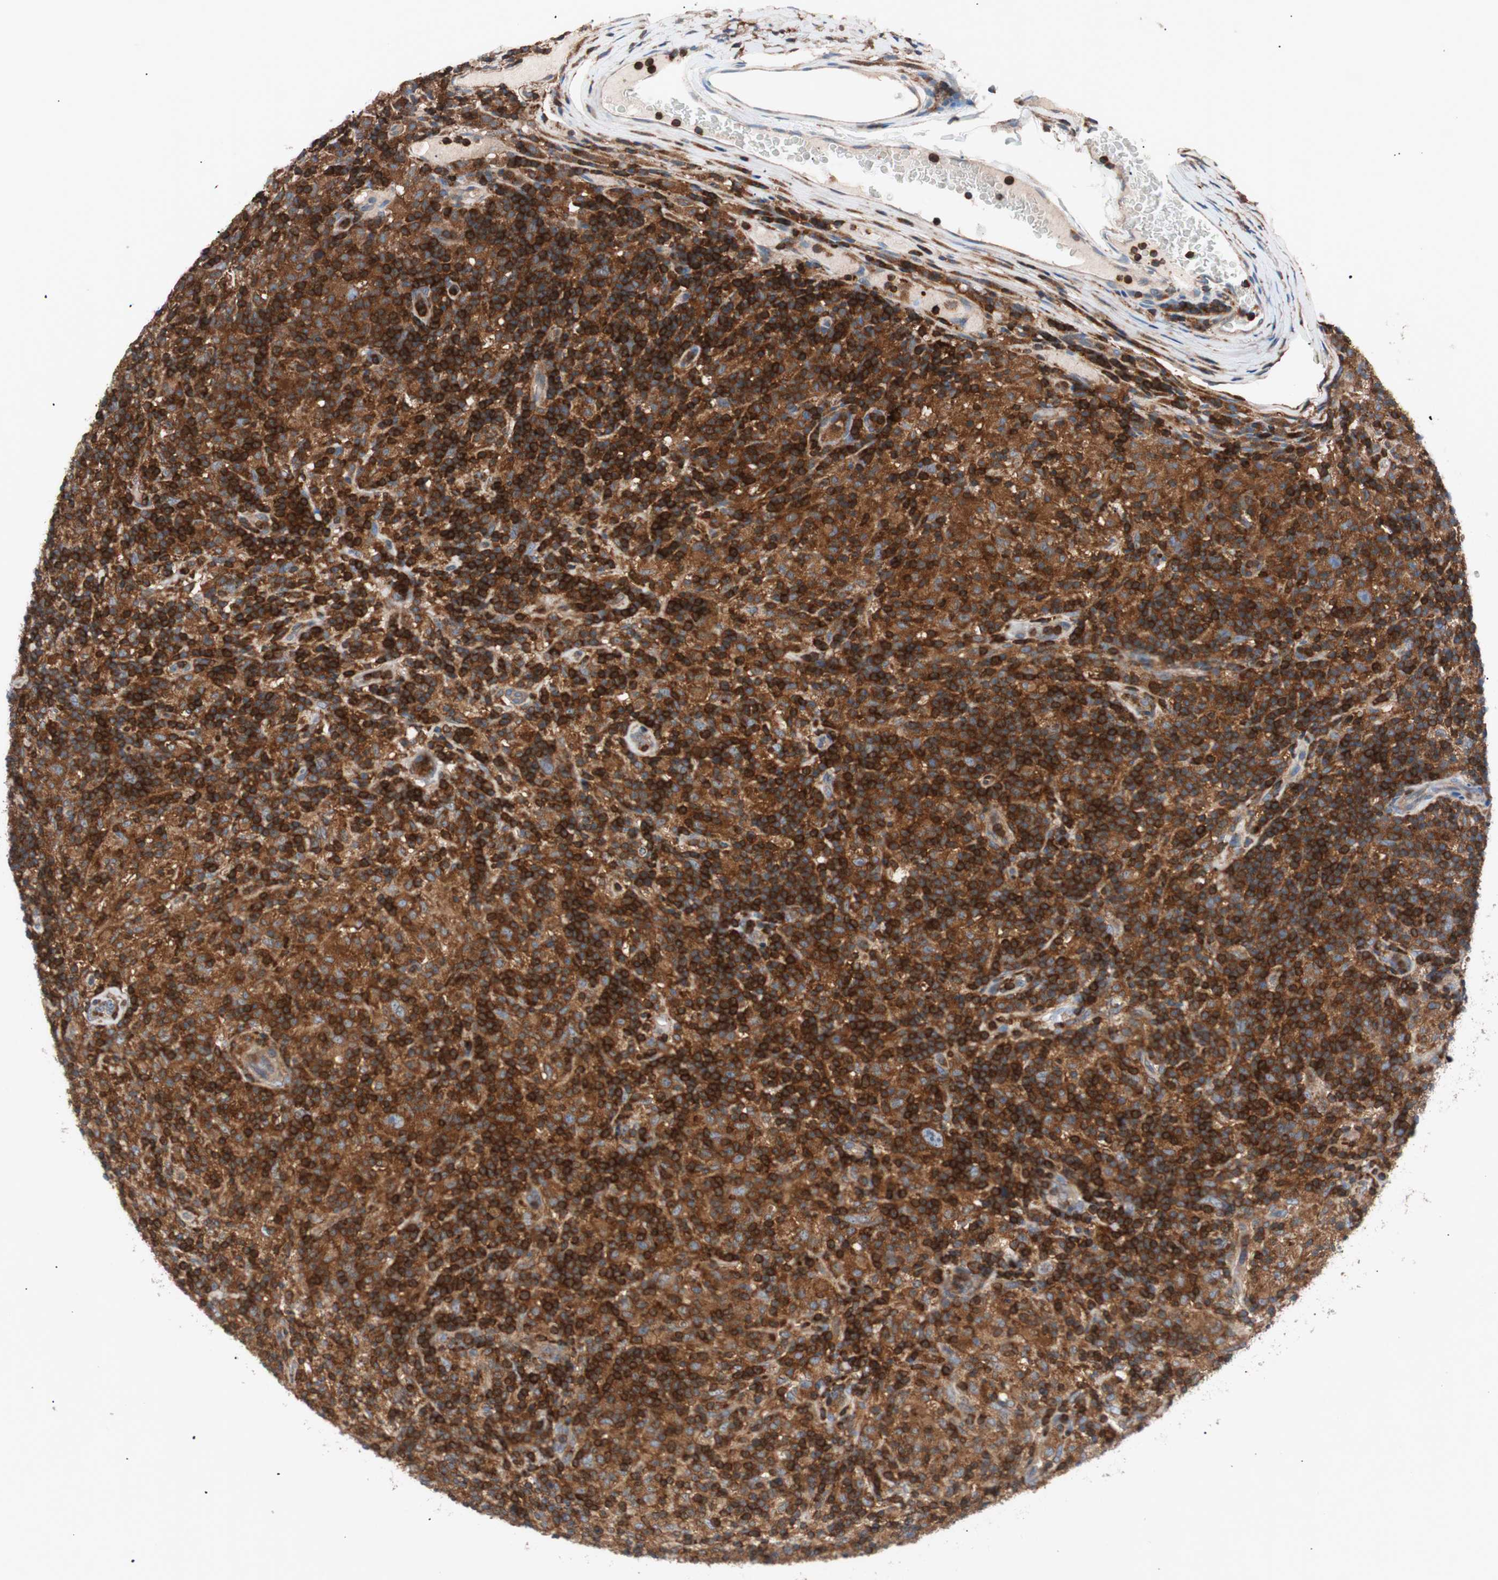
{"staining": {"intensity": "strong", "quantity": ">75%", "location": "cytoplasmic/membranous"}, "tissue": "lymphoma", "cell_type": "Tumor cells", "image_type": "cancer", "snomed": [{"axis": "morphology", "description": "Hodgkin's disease, NOS"}, {"axis": "topography", "description": "Lymph node"}], "caption": "High-power microscopy captured an immunohistochemistry (IHC) histopathology image of lymphoma, revealing strong cytoplasmic/membranous expression in about >75% of tumor cells.", "gene": "PIK3R1", "patient": {"sex": "male", "age": 70}}